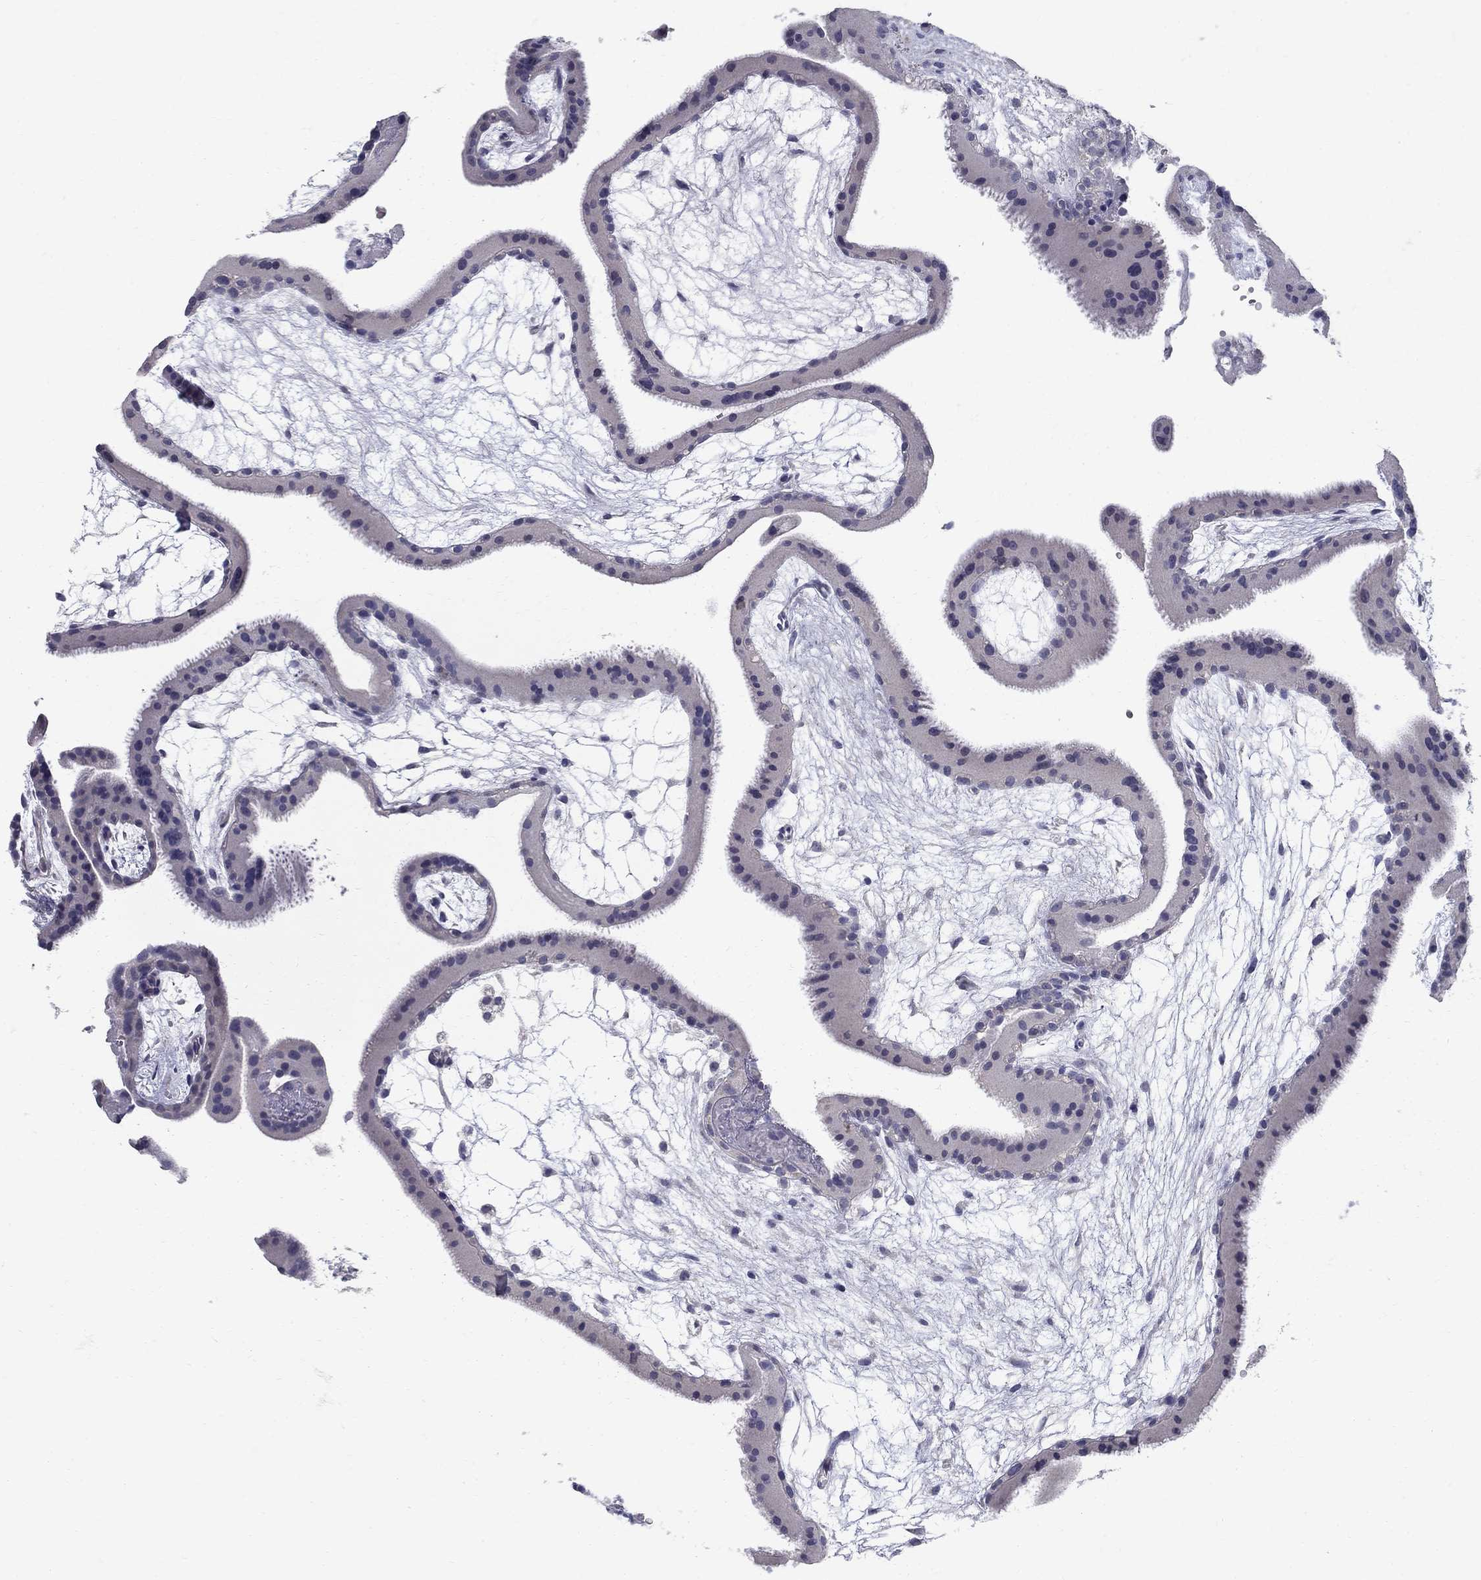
{"staining": {"intensity": "negative", "quantity": "none", "location": "none"}, "tissue": "placenta", "cell_type": "Decidual cells", "image_type": "normal", "snomed": [{"axis": "morphology", "description": "Normal tissue, NOS"}, {"axis": "topography", "description": "Placenta"}], "caption": "DAB (3,3'-diaminobenzidine) immunohistochemical staining of unremarkable placenta demonstrates no significant positivity in decidual cells.", "gene": "TP53TG5", "patient": {"sex": "female", "age": 19}}